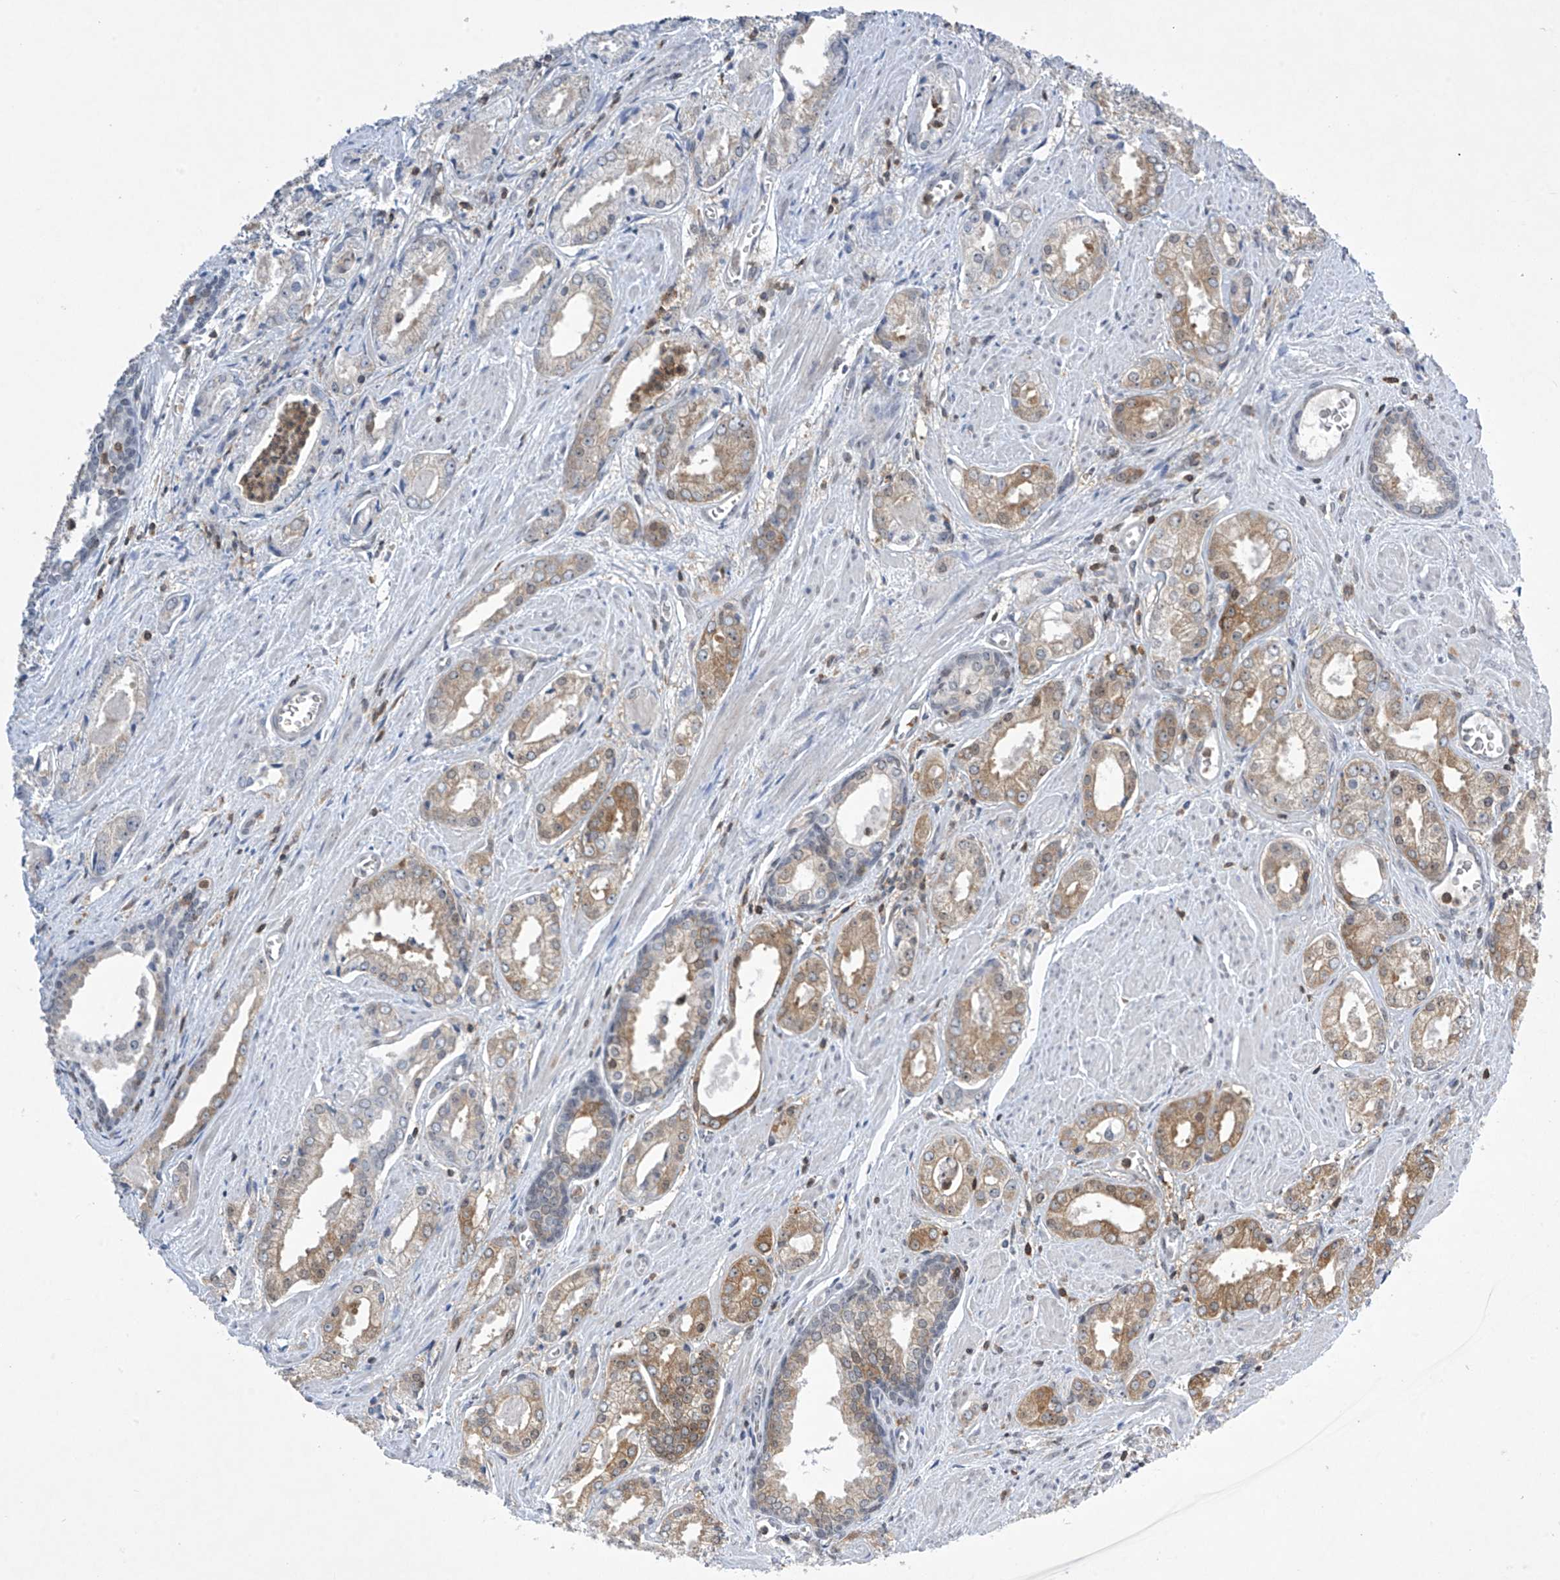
{"staining": {"intensity": "moderate", "quantity": ">75%", "location": "cytoplasmic/membranous"}, "tissue": "prostate cancer", "cell_type": "Tumor cells", "image_type": "cancer", "snomed": [{"axis": "morphology", "description": "Adenocarcinoma, Low grade"}, {"axis": "topography", "description": "Prostate"}], "caption": "Moderate cytoplasmic/membranous staining for a protein is present in about >75% of tumor cells of prostate cancer using IHC.", "gene": "MSL3", "patient": {"sex": "male", "age": 54}}